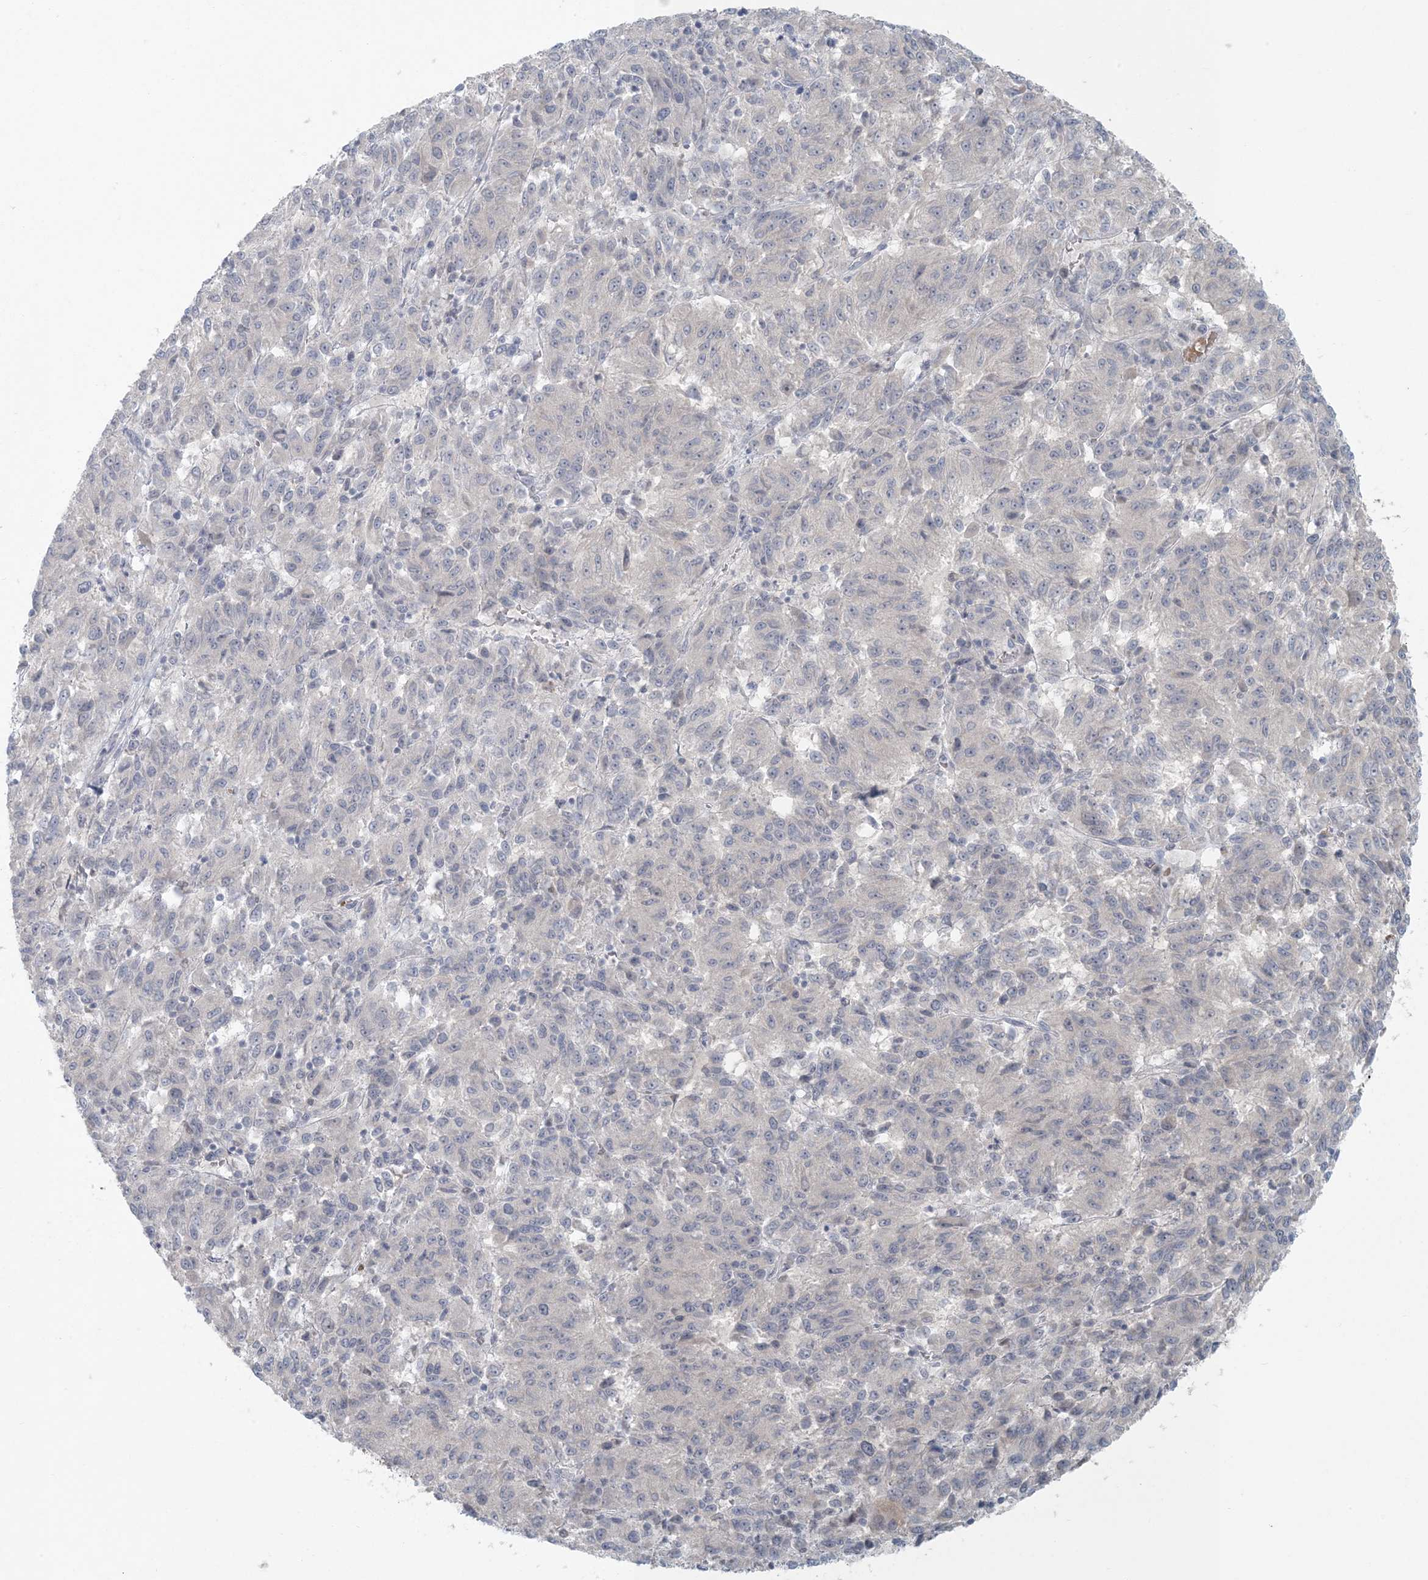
{"staining": {"intensity": "negative", "quantity": "none", "location": "none"}, "tissue": "melanoma", "cell_type": "Tumor cells", "image_type": "cancer", "snomed": [{"axis": "morphology", "description": "Malignant melanoma, Metastatic site"}, {"axis": "topography", "description": "Lung"}], "caption": "Immunohistochemical staining of melanoma shows no significant staining in tumor cells.", "gene": "CTDNEP1", "patient": {"sex": "male", "age": 64}}